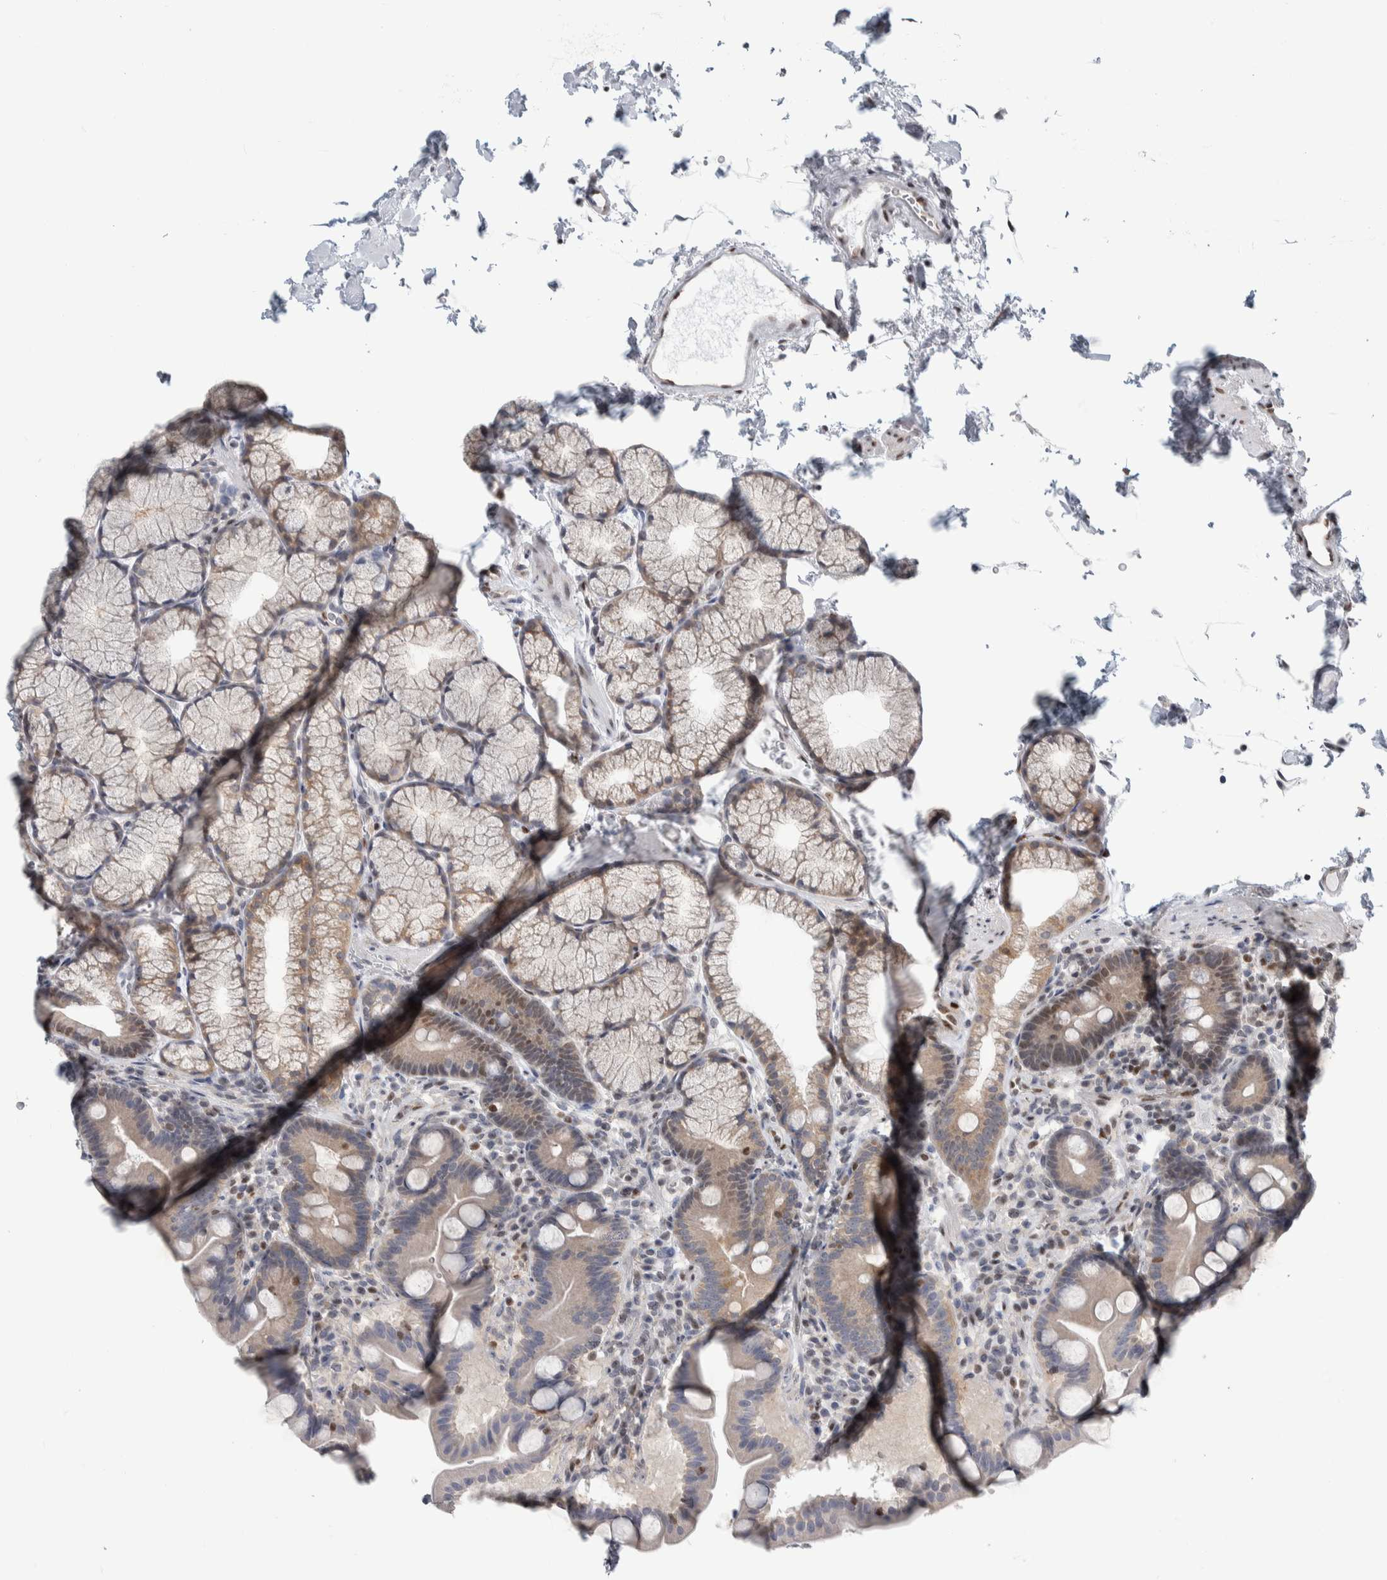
{"staining": {"intensity": "weak", "quantity": "<25%", "location": "cytoplasmic/membranous"}, "tissue": "duodenum", "cell_type": "Glandular cells", "image_type": "normal", "snomed": [{"axis": "morphology", "description": "Normal tissue, NOS"}, {"axis": "topography", "description": "Duodenum"}], "caption": "Glandular cells show no significant expression in normal duodenum. Nuclei are stained in blue.", "gene": "TAX1BP1", "patient": {"sex": "male", "age": 54}}